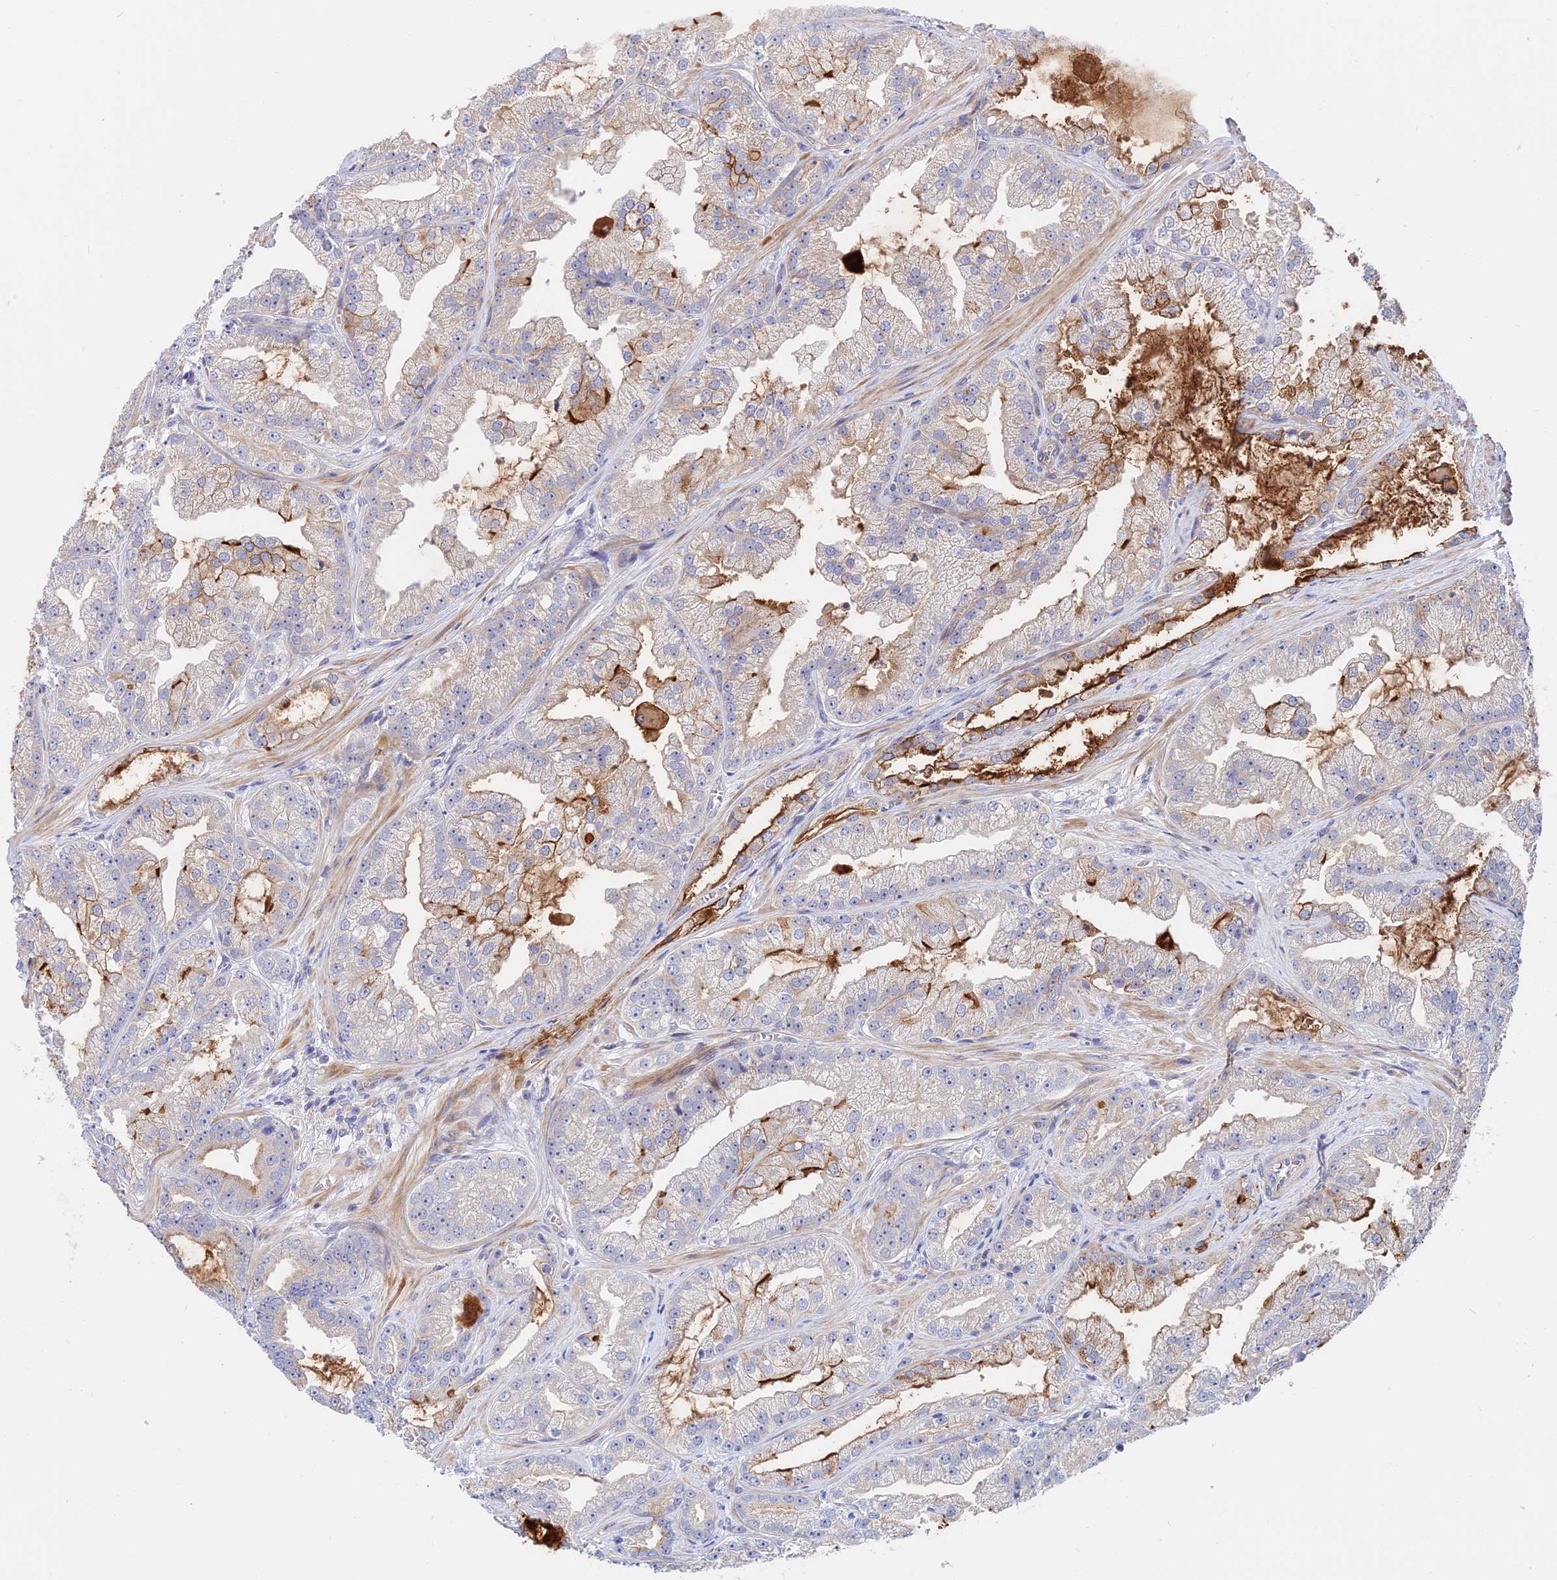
{"staining": {"intensity": "moderate", "quantity": "<25%", "location": "cytoplasmic/membranous"}, "tissue": "prostate cancer", "cell_type": "Tumor cells", "image_type": "cancer", "snomed": [{"axis": "morphology", "description": "Adenocarcinoma, Low grade"}, {"axis": "topography", "description": "Prostate"}], "caption": "Immunohistochemical staining of prostate adenocarcinoma (low-grade) demonstrates low levels of moderate cytoplasmic/membranous protein positivity in approximately <25% of tumor cells.", "gene": "TRIM43B", "patient": {"sex": "male", "age": 57}}